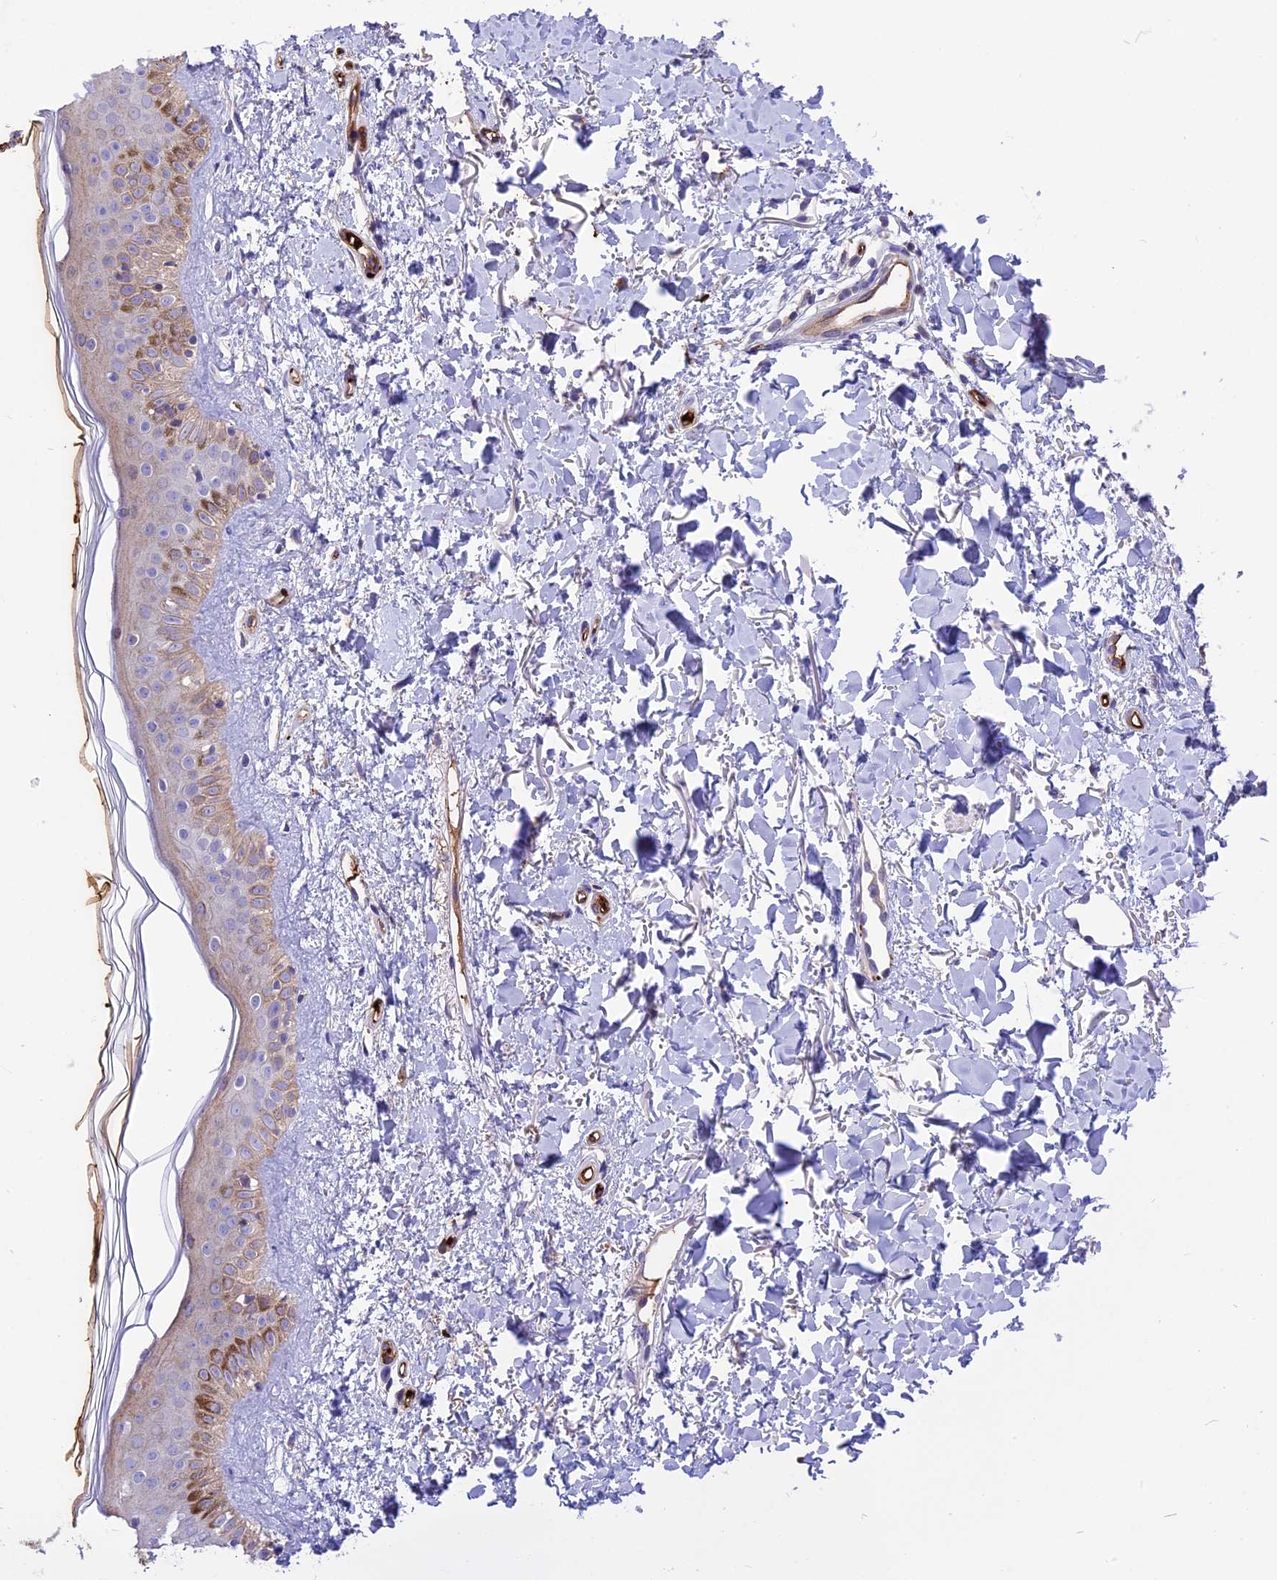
{"staining": {"intensity": "negative", "quantity": "none", "location": "none"}, "tissue": "skin", "cell_type": "Fibroblasts", "image_type": "normal", "snomed": [{"axis": "morphology", "description": "Normal tissue, NOS"}, {"axis": "topography", "description": "Skin"}], "caption": "Immunohistochemical staining of normal skin shows no significant expression in fibroblasts.", "gene": "TTC4", "patient": {"sex": "female", "age": 58}}